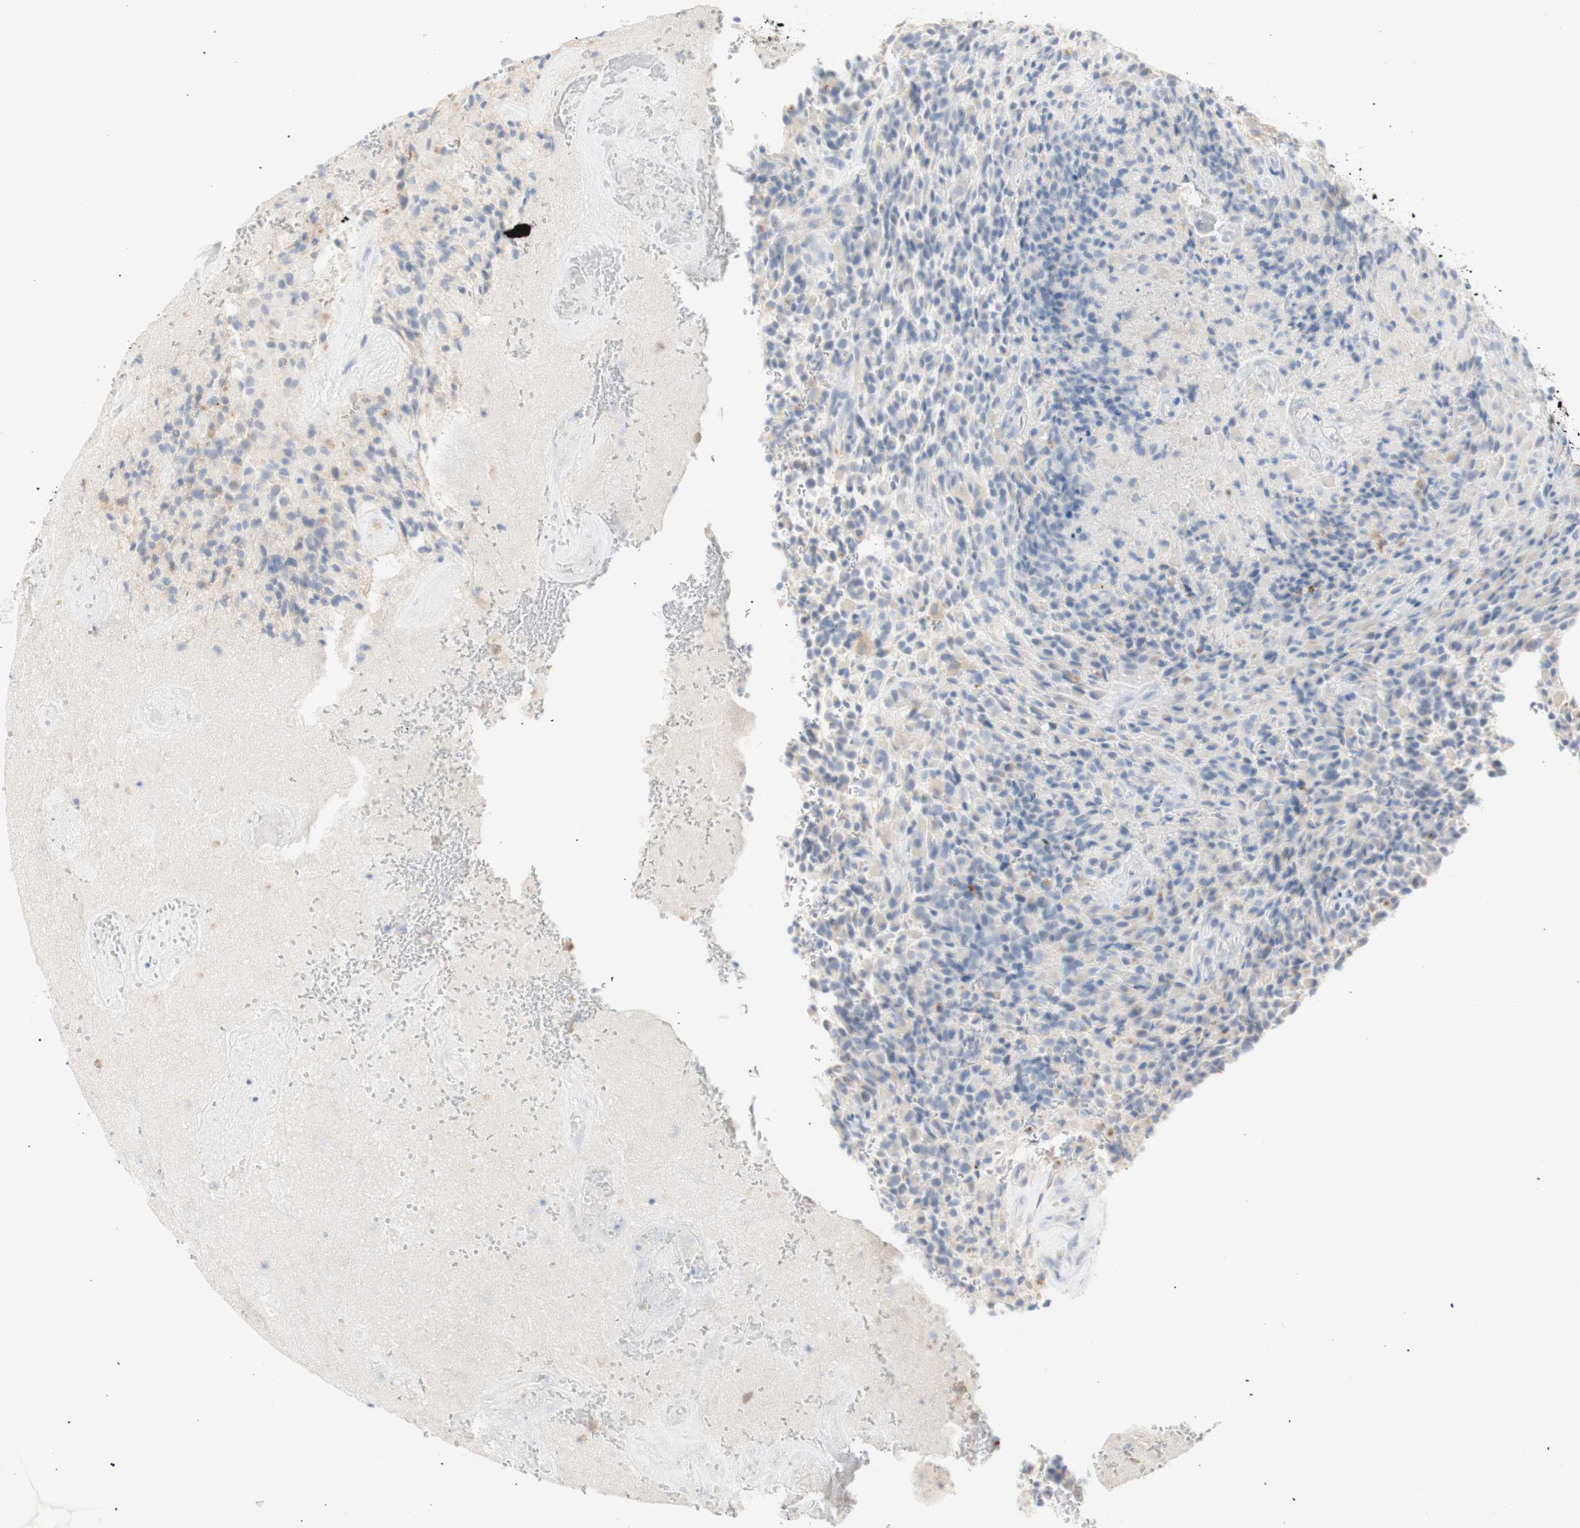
{"staining": {"intensity": "moderate", "quantity": "<25%", "location": "cytoplasmic/membranous"}, "tissue": "glioma", "cell_type": "Tumor cells", "image_type": "cancer", "snomed": [{"axis": "morphology", "description": "Glioma, malignant, High grade"}, {"axis": "topography", "description": "Brain"}], "caption": "Human malignant high-grade glioma stained for a protein (brown) reveals moderate cytoplasmic/membranous positive staining in about <25% of tumor cells.", "gene": "B4GALNT3", "patient": {"sex": "male", "age": 71}}